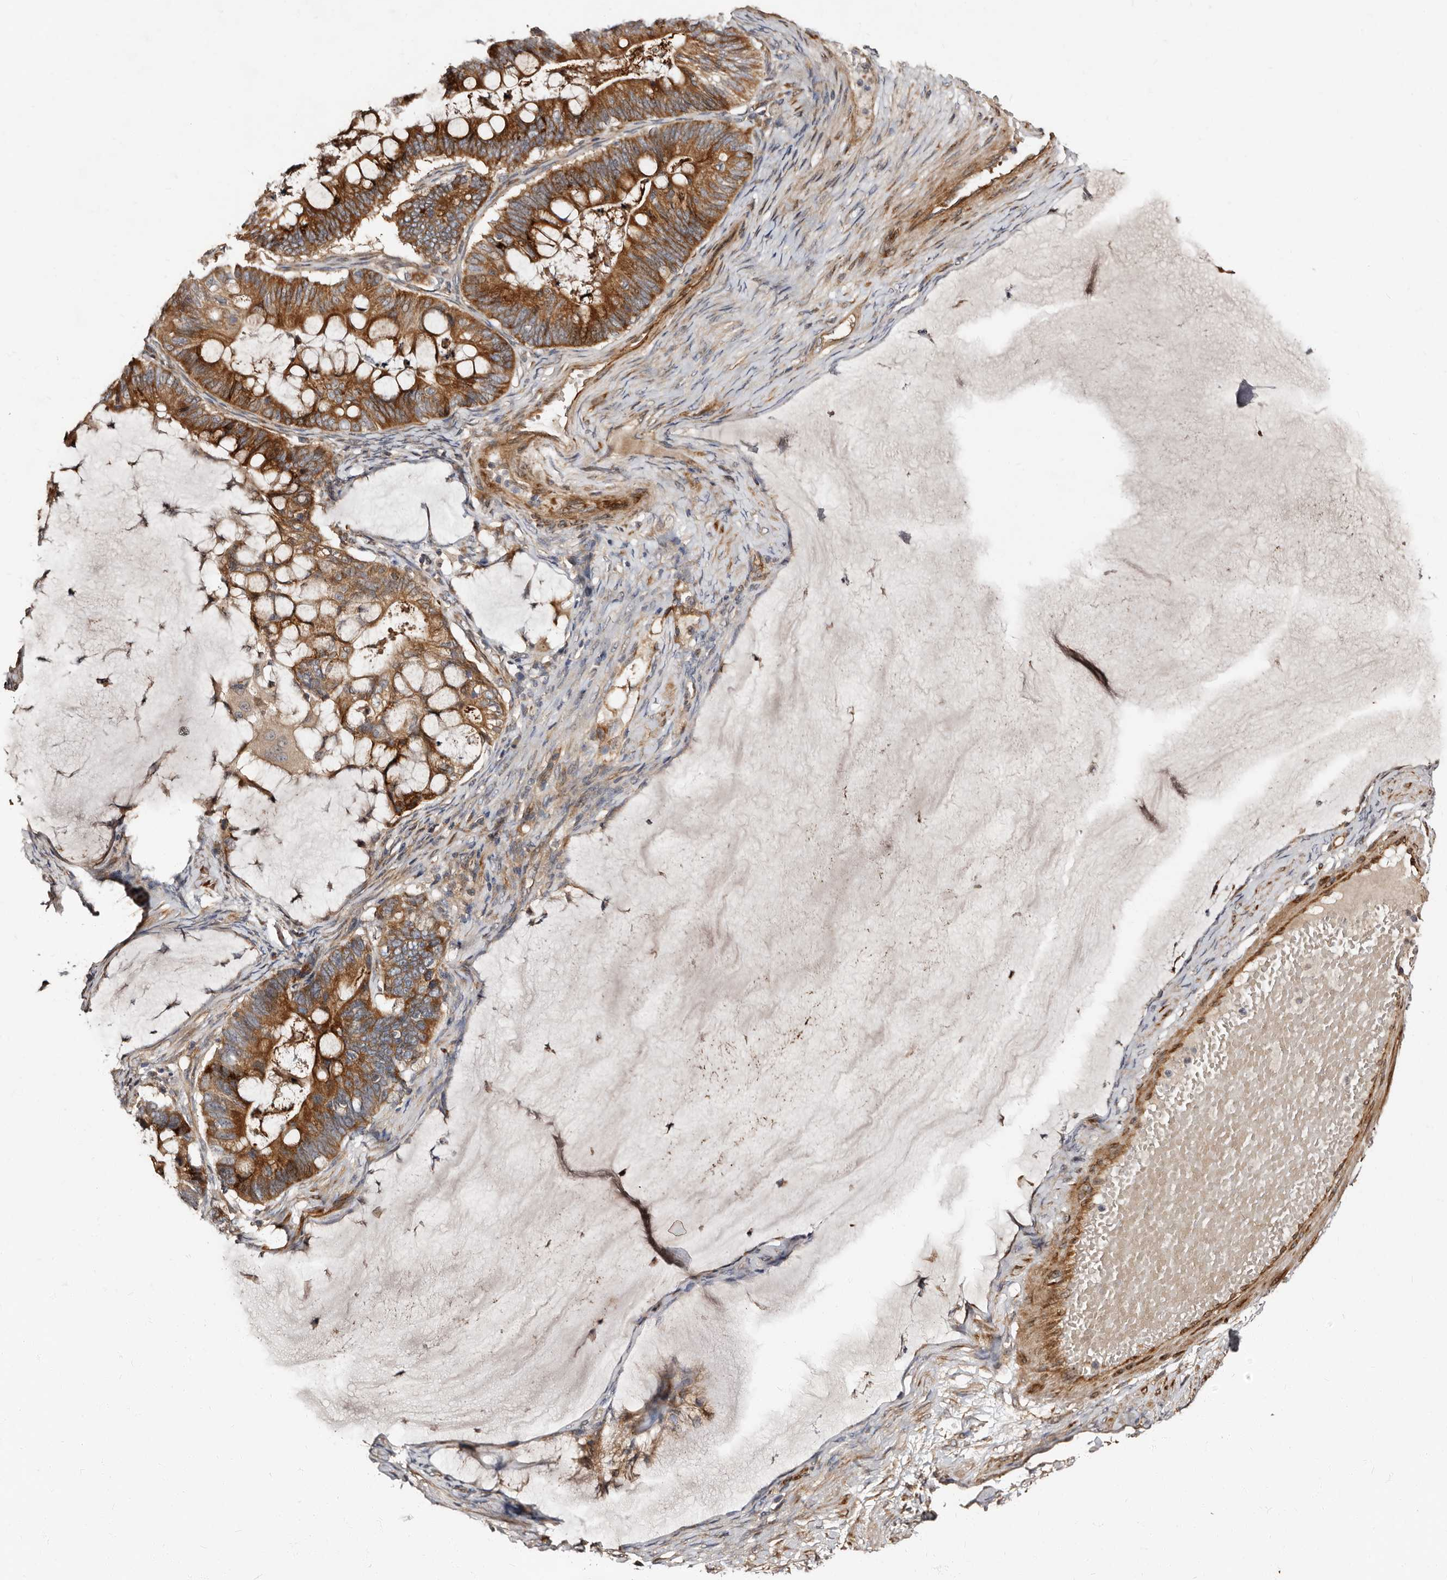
{"staining": {"intensity": "strong", "quantity": ">75%", "location": "cytoplasmic/membranous"}, "tissue": "ovarian cancer", "cell_type": "Tumor cells", "image_type": "cancer", "snomed": [{"axis": "morphology", "description": "Cystadenocarcinoma, mucinous, NOS"}, {"axis": "topography", "description": "Ovary"}], "caption": "Immunohistochemistry (IHC) micrograph of human ovarian cancer stained for a protein (brown), which shows high levels of strong cytoplasmic/membranous expression in about >75% of tumor cells.", "gene": "TBC1D22B", "patient": {"sex": "female", "age": 61}}